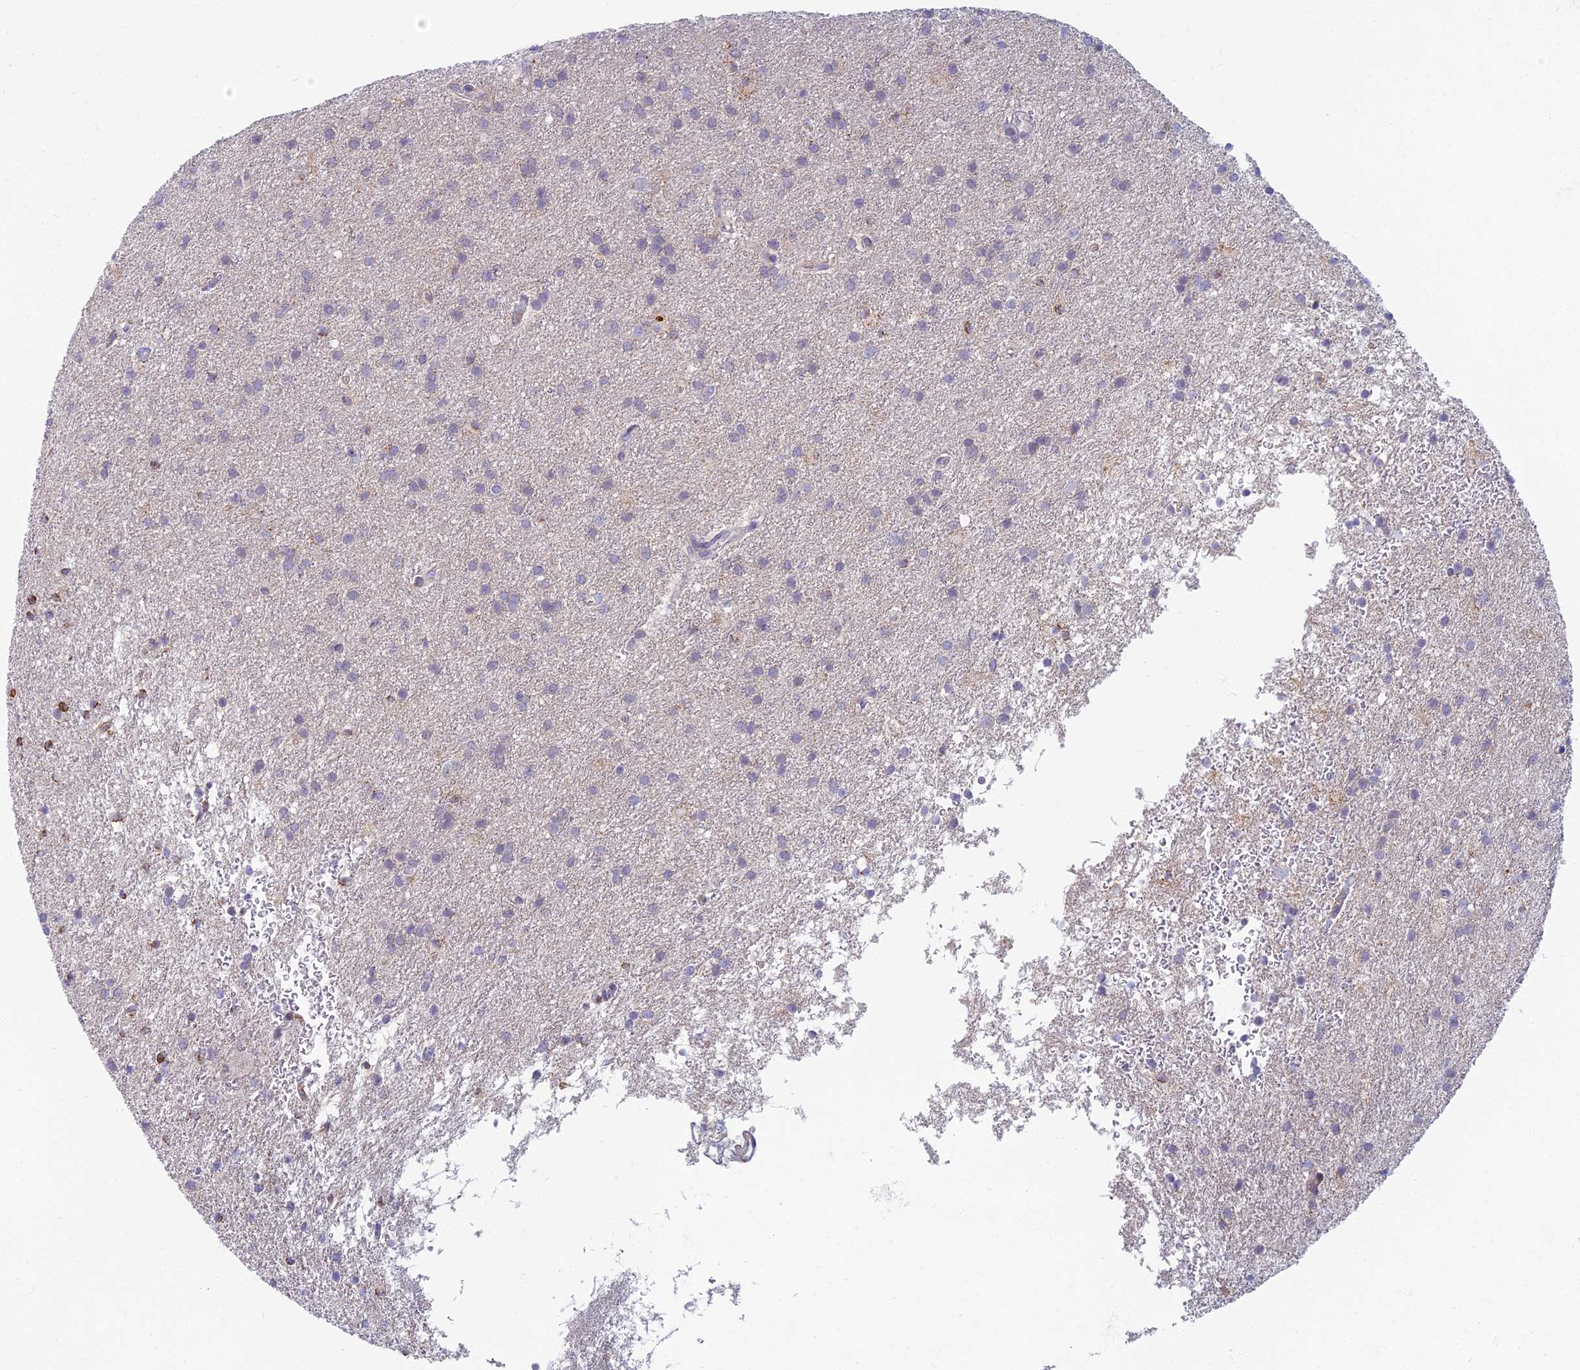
{"staining": {"intensity": "negative", "quantity": "none", "location": "none"}, "tissue": "glioma", "cell_type": "Tumor cells", "image_type": "cancer", "snomed": [{"axis": "morphology", "description": "Glioma, malignant, High grade"}, {"axis": "topography", "description": "Brain"}], "caption": "Immunohistochemical staining of human glioma displays no significant staining in tumor cells.", "gene": "CHMP4B", "patient": {"sex": "female", "age": 50}}